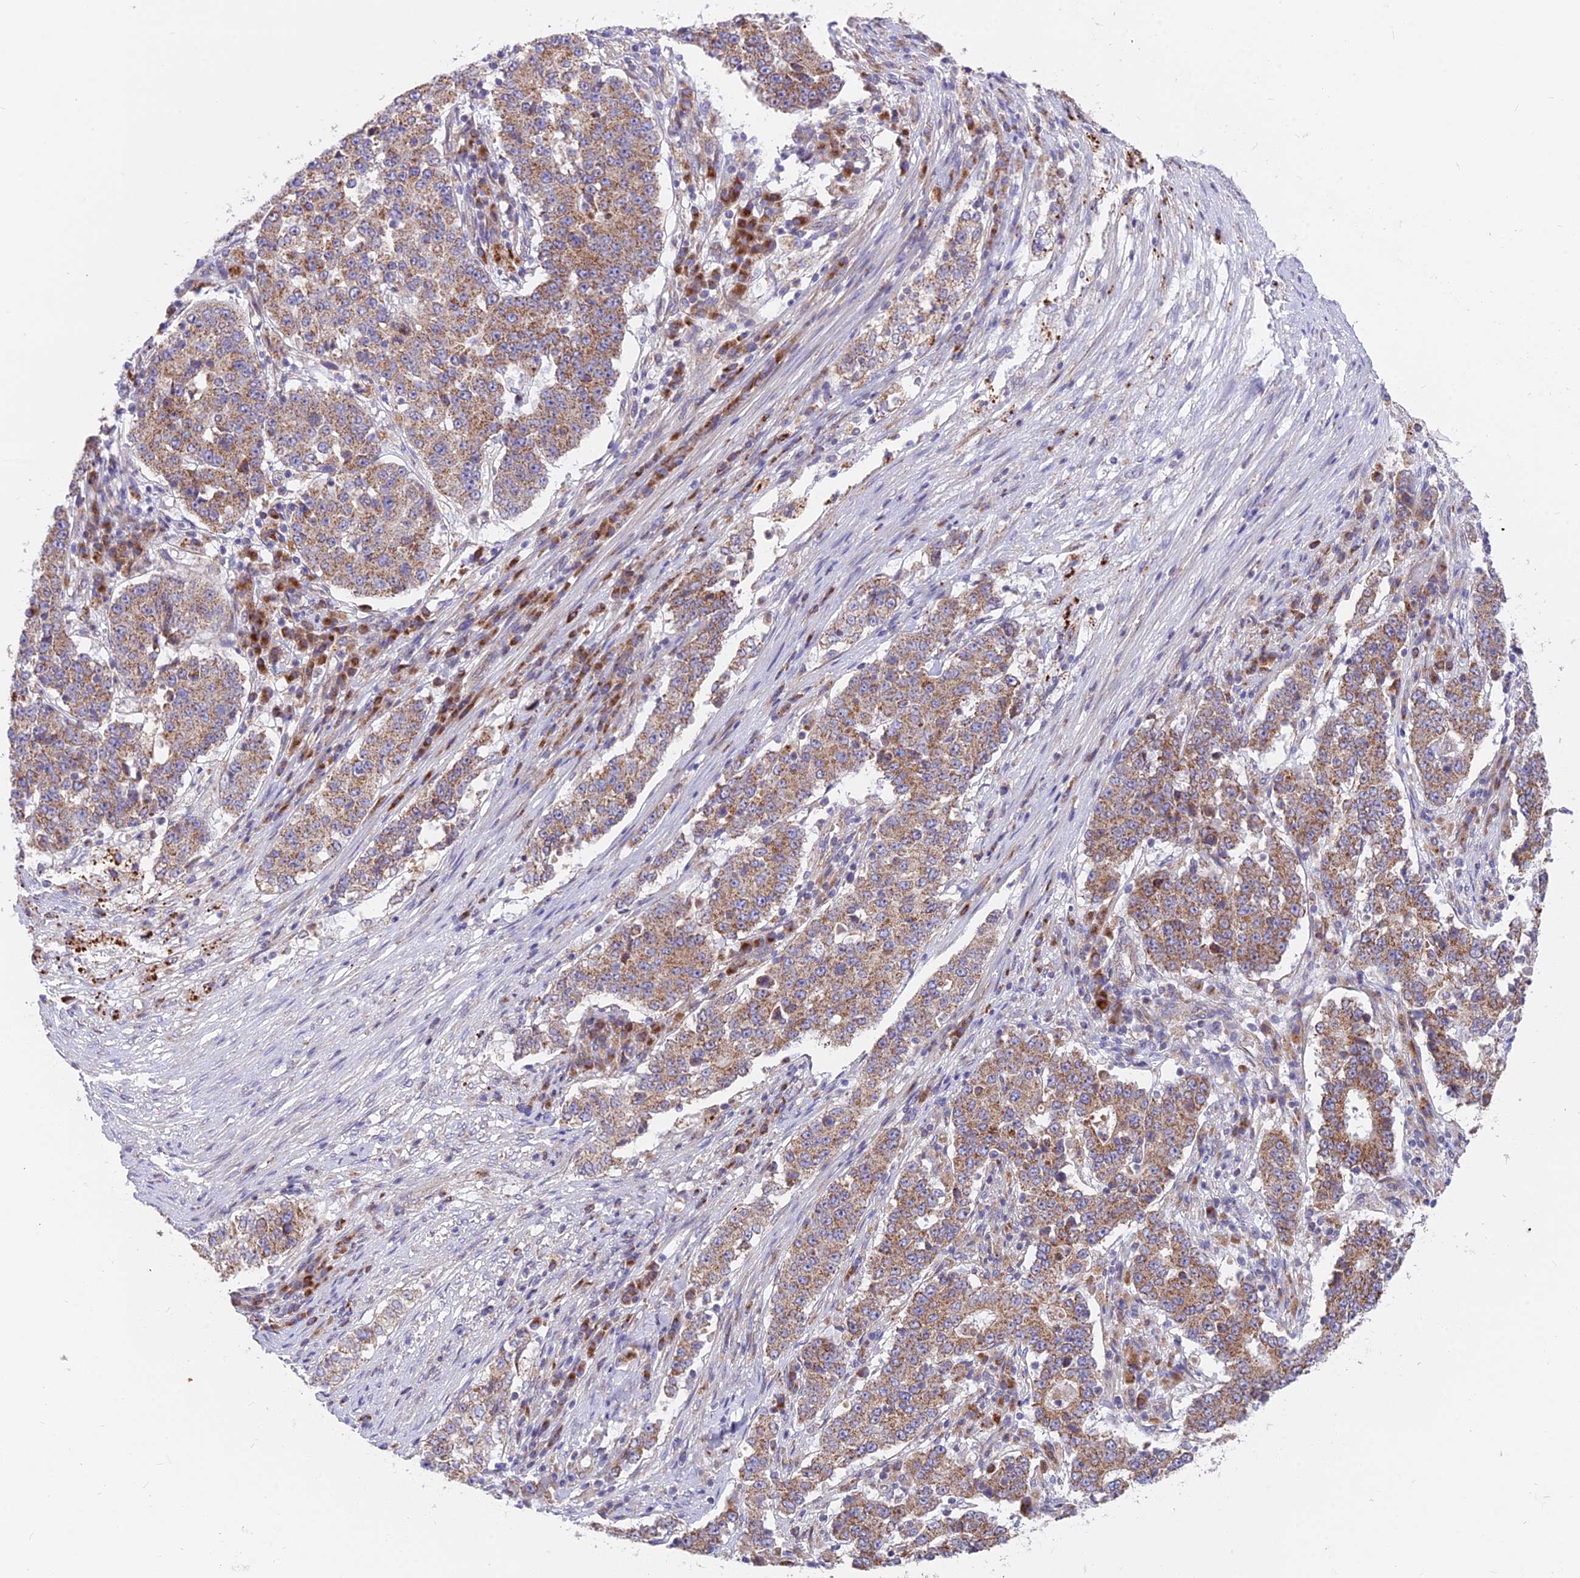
{"staining": {"intensity": "moderate", "quantity": ">75%", "location": "cytoplasmic/membranous"}, "tissue": "stomach cancer", "cell_type": "Tumor cells", "image_type": "cancer", "snomed": [{"axis": "morphology", "description": "Adenocarcinoma, NOS"}, {"axis": "topography", "description": "Stomach"}], "caption": "Protein expression analysis of human stomach adenocarcinoma reveals moderate cytoplasmic/membranous expression in approximately >75% of tumor cells.", "gene": "TBC1D20", "patient": {"sex": "male", "age": 59}}